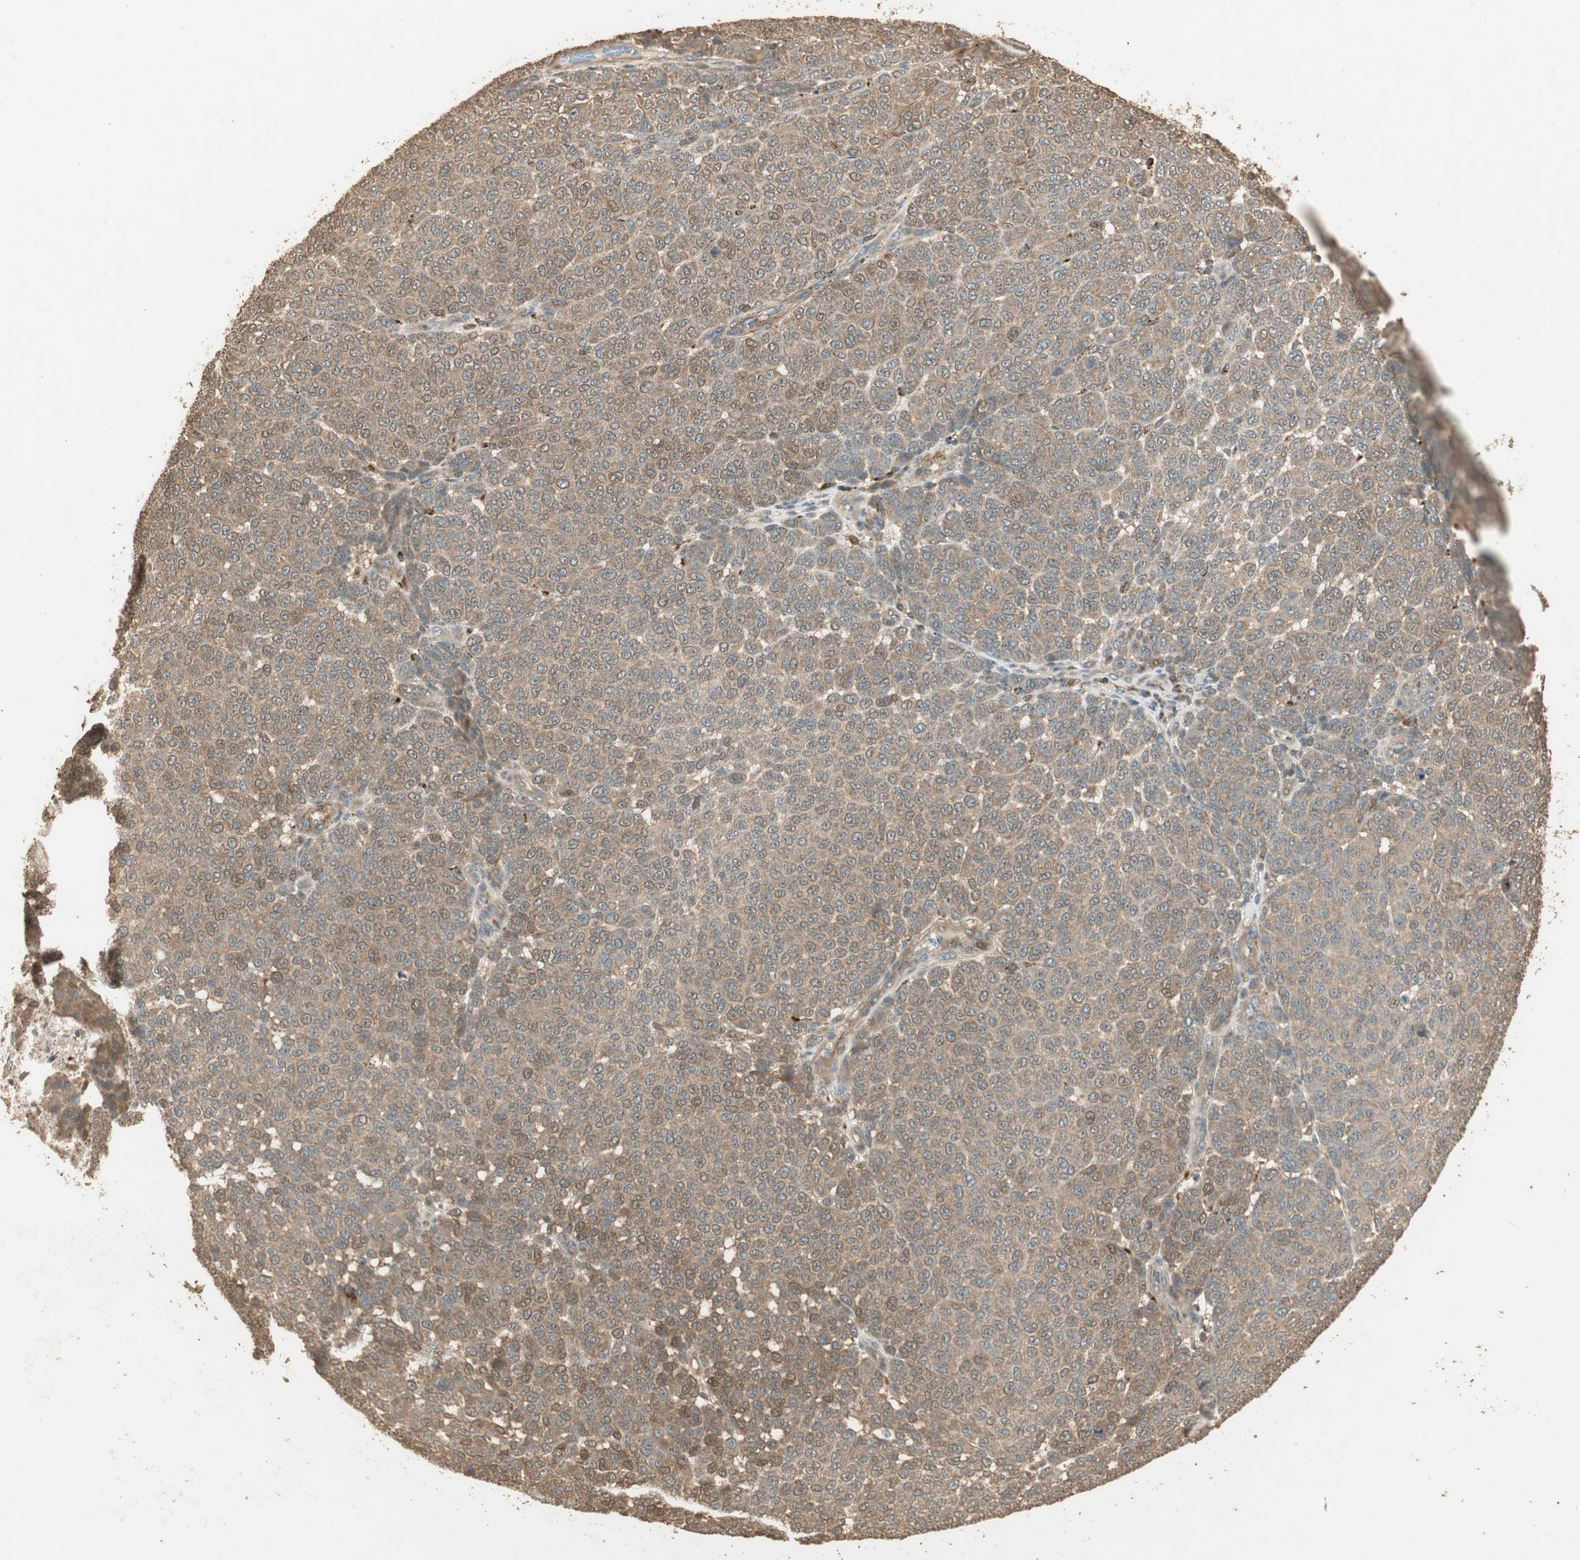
{"staining": {"intensity": "moderate", "quantity": ">75%", "location": "cytoplasmic/membranous"}, "tissue": "melanoma", "cell_type": "Tumor cells", "image_type": "cancer", "snomed": [{"axis": "morphology", "description": "Malignant melanoma, NOS"}, {"axis": "topography", "description": "Skin"}], "caption": "Protein positivity by immunohistochemistry (IHC) displays moderate cytoplasmic/membranous expression in approximately >75% of tumor cells in melanoma.", "gene": "USP2", "patient": {"sex": "male", "age": 59}}